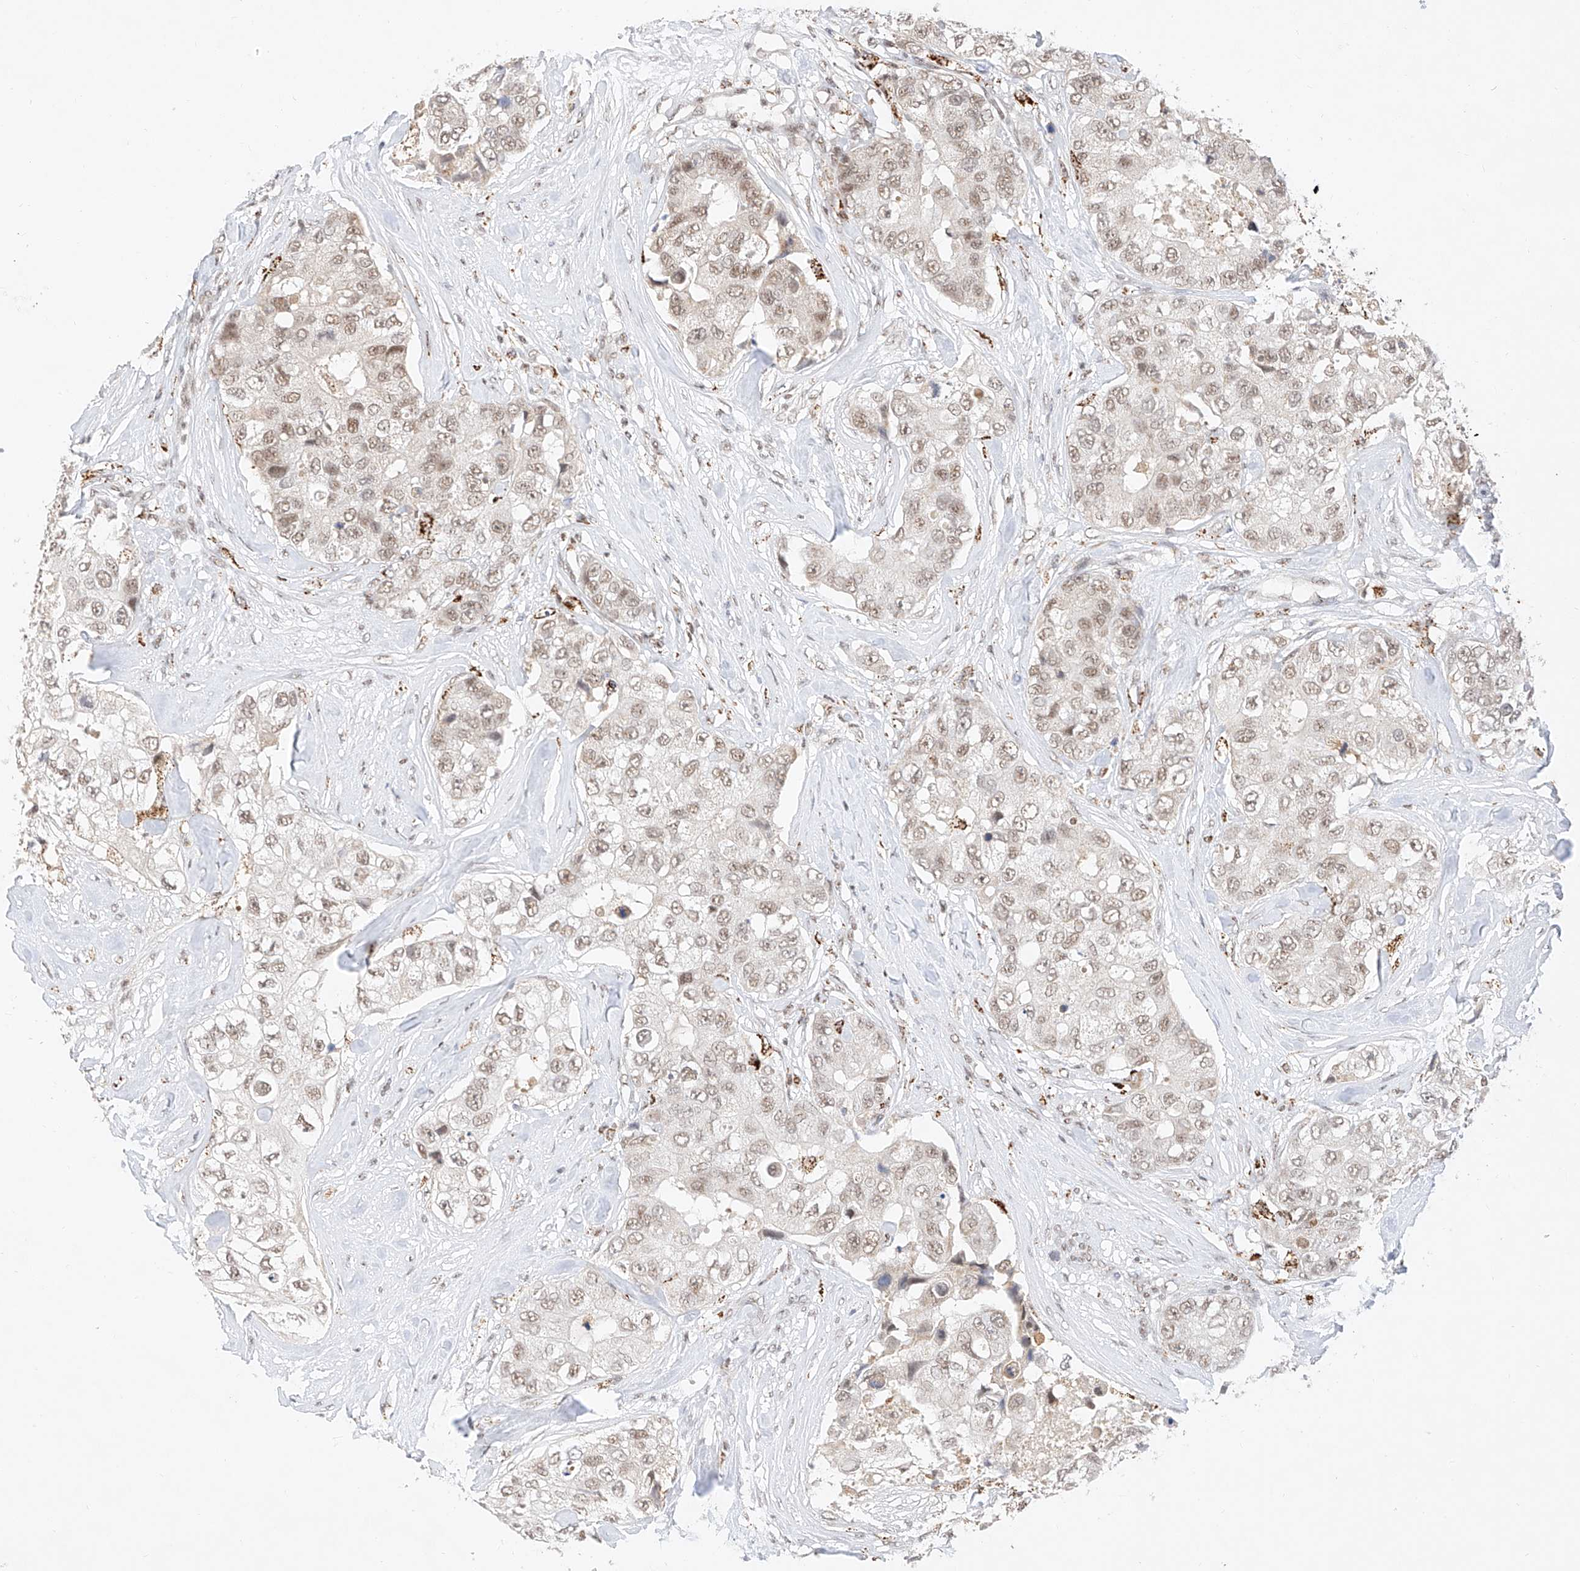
{"staining": {"intensity": "weak", "quantity": ">75%", "location": "nuclear"}, "tissue": "breast cancer", "cell_type": "Tumor cells", "image_type": "cancer", "snomed": [{"axis": "morphology", "description": "Duct carcinoma"}, {"axis": "topography", "description": "Breast"}], "caption": "Human breast cancer (intraductal carcinoma) stained with a protein marker shows weak staining in tumor cells.", "gene": "NRF1", "patient": {"sex": "female", "age": 62}}